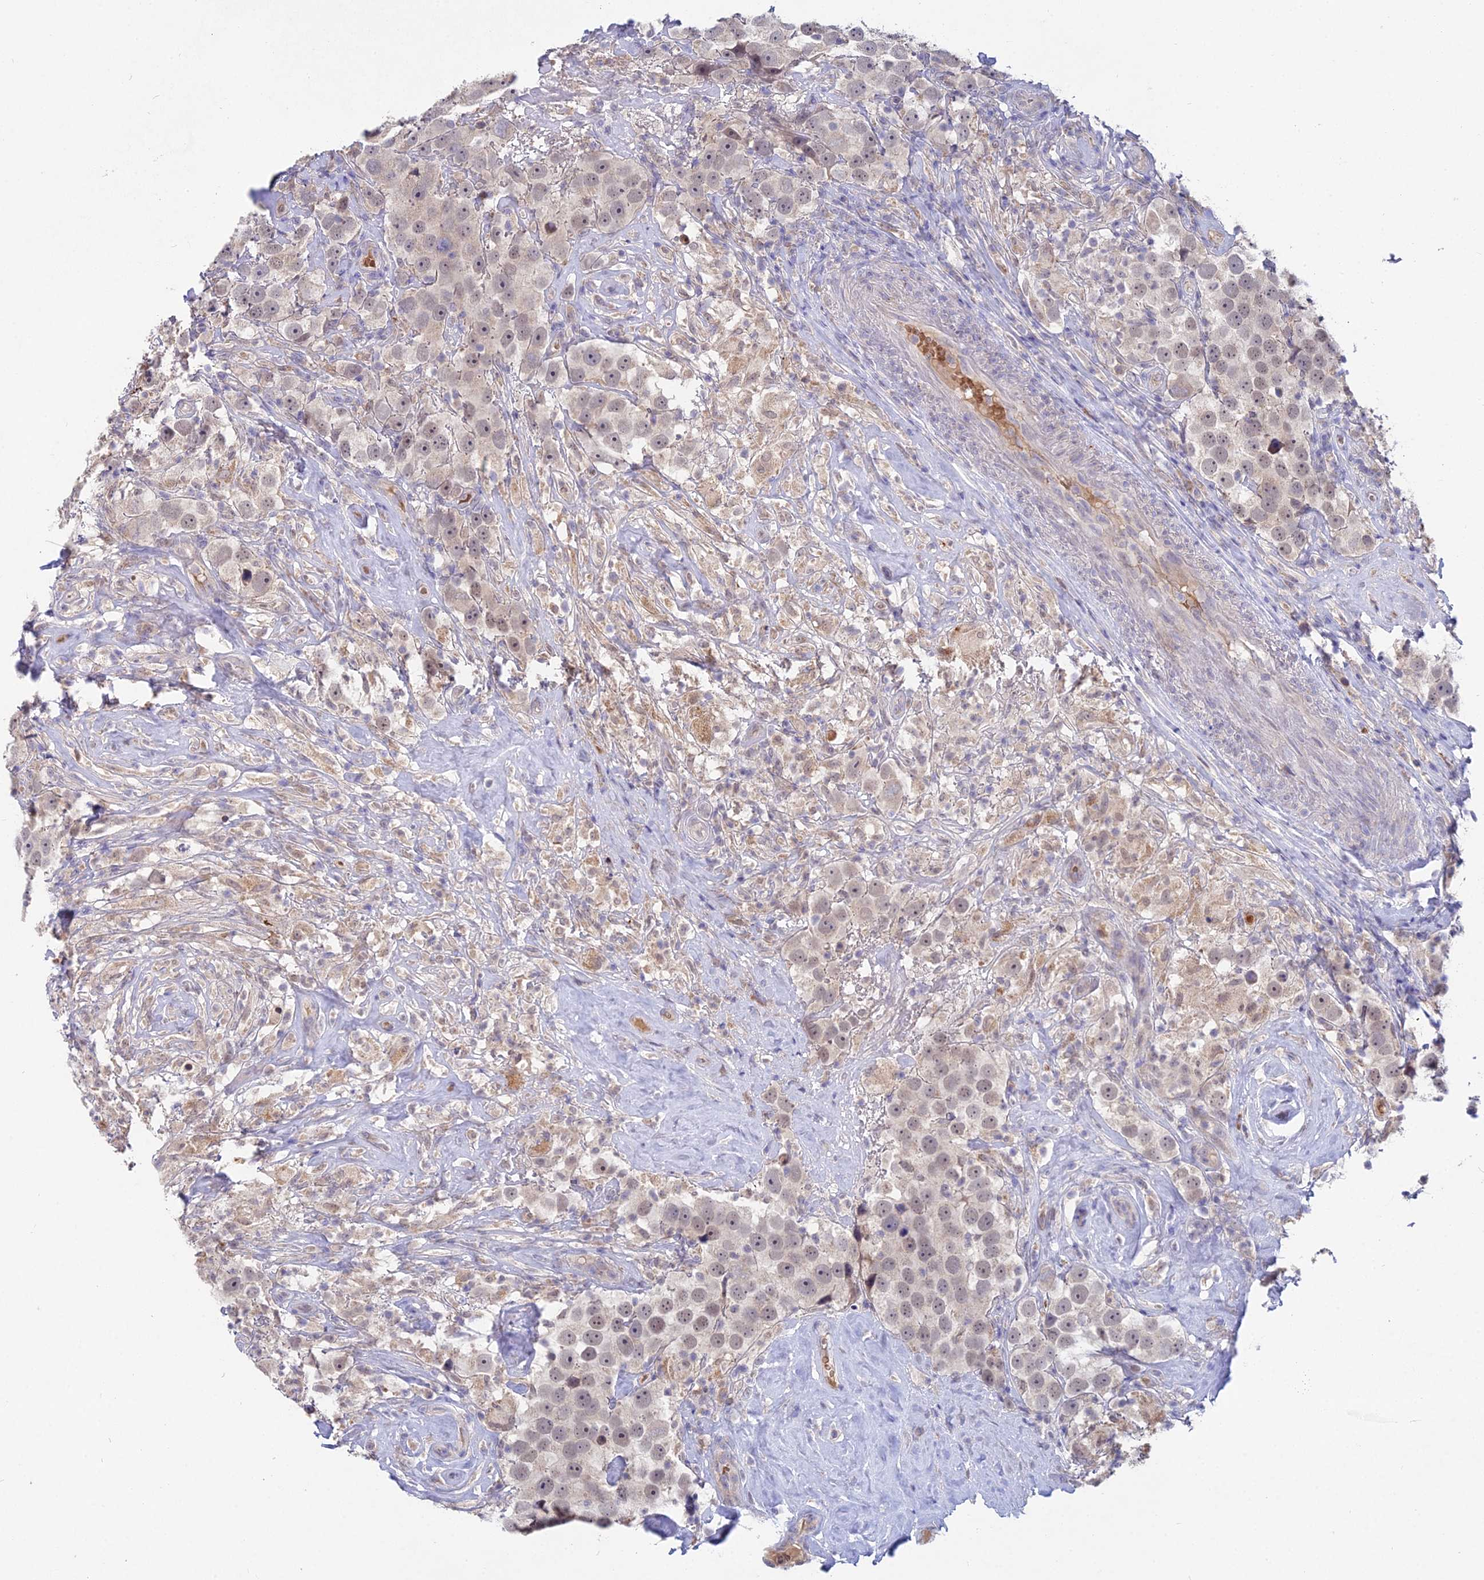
{"staining": {"intensity": "weak", "quantity": "<25%", "location": "nuclear"}, "tissue": "testis cancer", "cell_type": "Tumor cells", "image_type": "cancer", "snomed": [{"axis": "morphology", "description": "Seminoma, NOS"}, {"axis": "topography", "description": "Testis"}], "caption": "This photomicrograph is of seminoma (testis) stained with immunohistochemistry to label a protein in brown with the nuclei are counter-stained blue. There is no expression in tumor cells. (DAB immunohistochemistry (IHC) visualized using brightfield microscopy, high magnification).", "gene": "WDR43", "patient": {"sex": "male", "age": 49}}